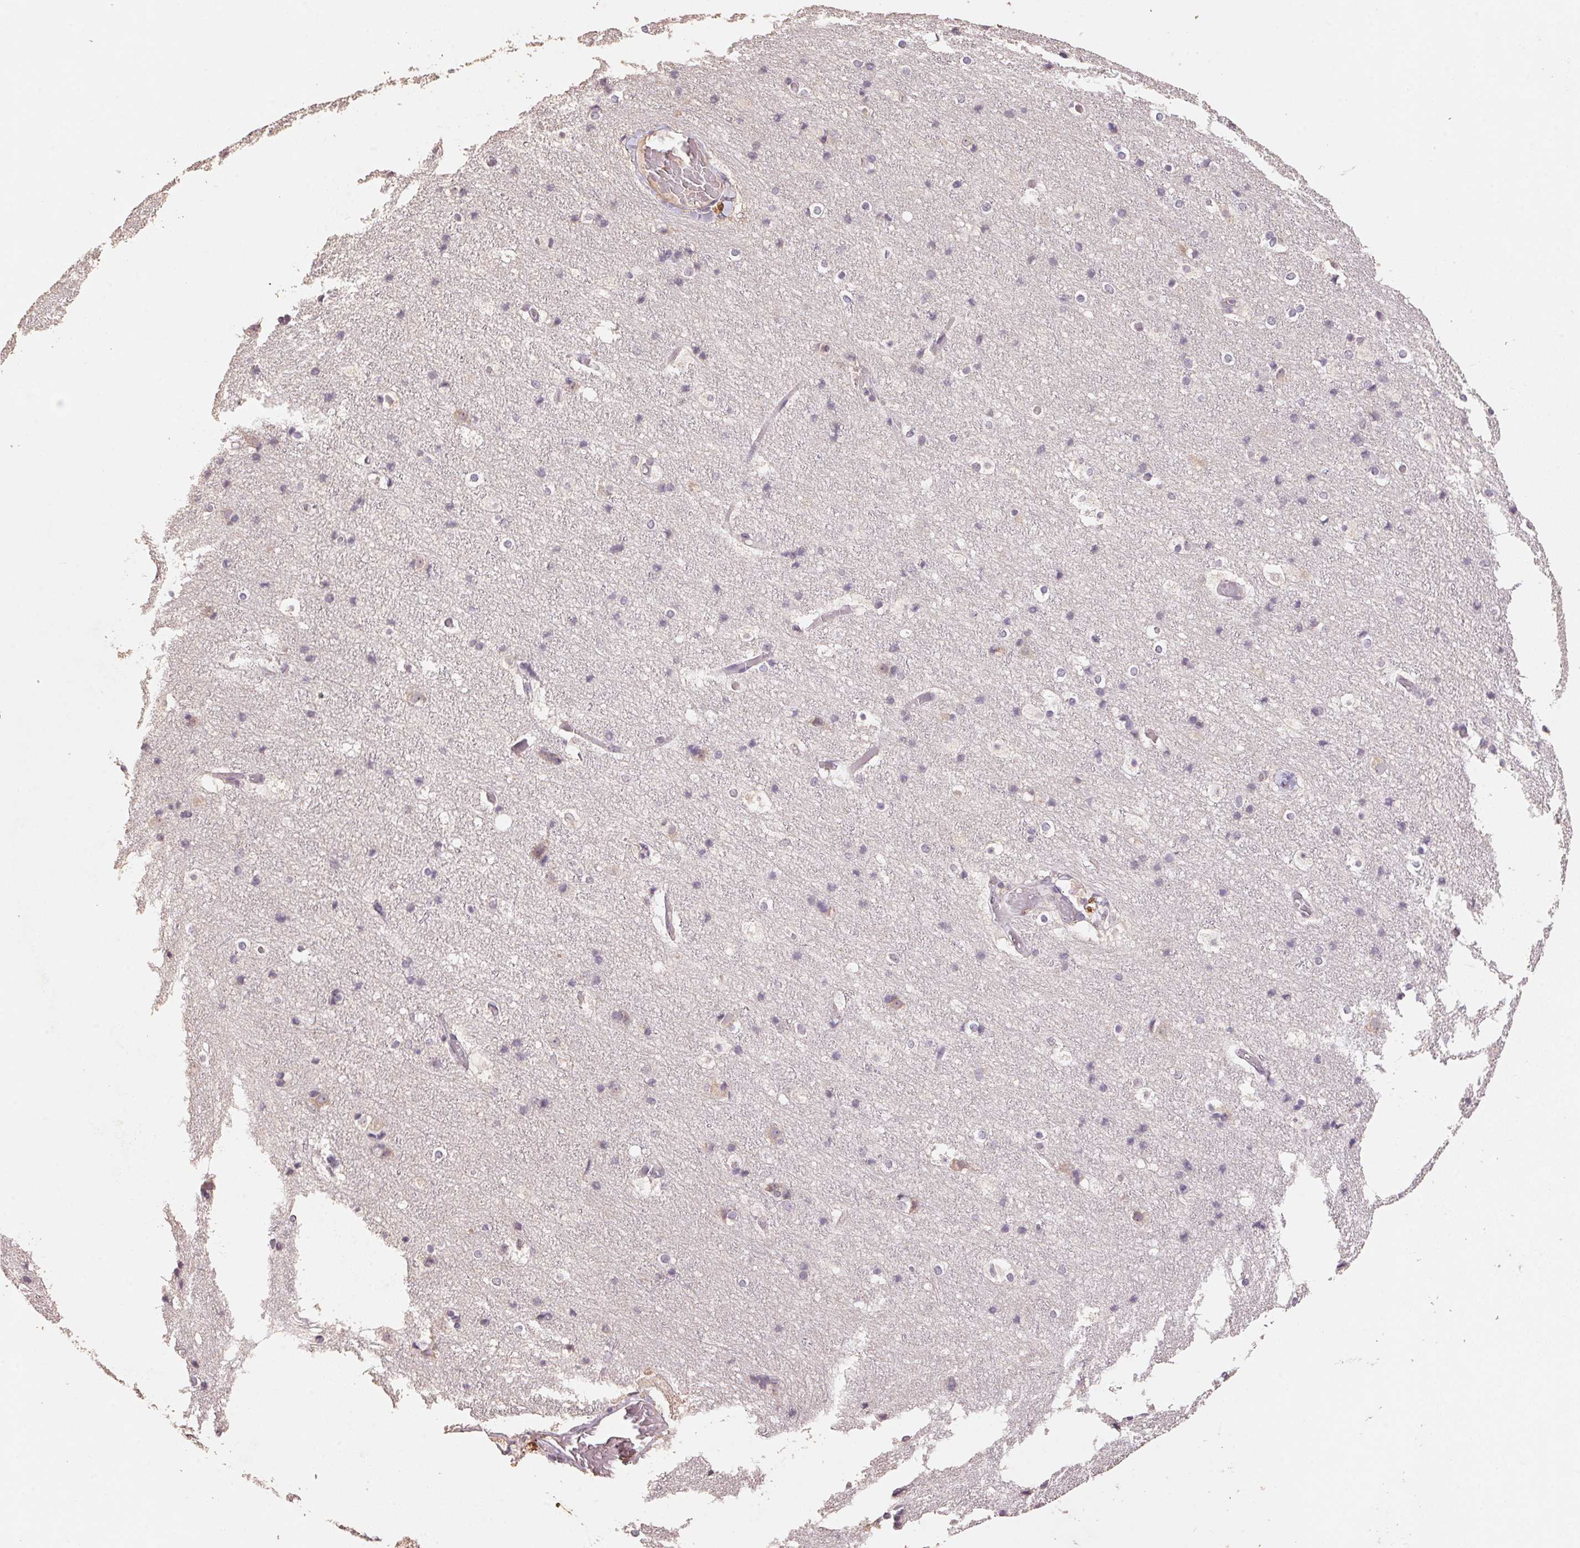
{"staining": {"intensity": "negative", "quantity": "none", "location": "none"}, "tissue": "cerebral cortex", "cell_type": "Endothelial cells", "image_type": "normal", "snomed": [{"axis": "morphology", "description": "Normal tissue, NOS"}, {"axis": "topography", "description": "Cerebral cortex"}], "caption": "This is a micrograph of immunohistochemistry (IHC) staining of benign cerebral cortex, which shows no expression in endothelial cells. (DAB (3,3'-diaminobenzidine) immunohistochemistry (IHC) with hematoxylin counter stain).", "gene": "CENPF", "patient": {"sex": "female", "age": 52}}